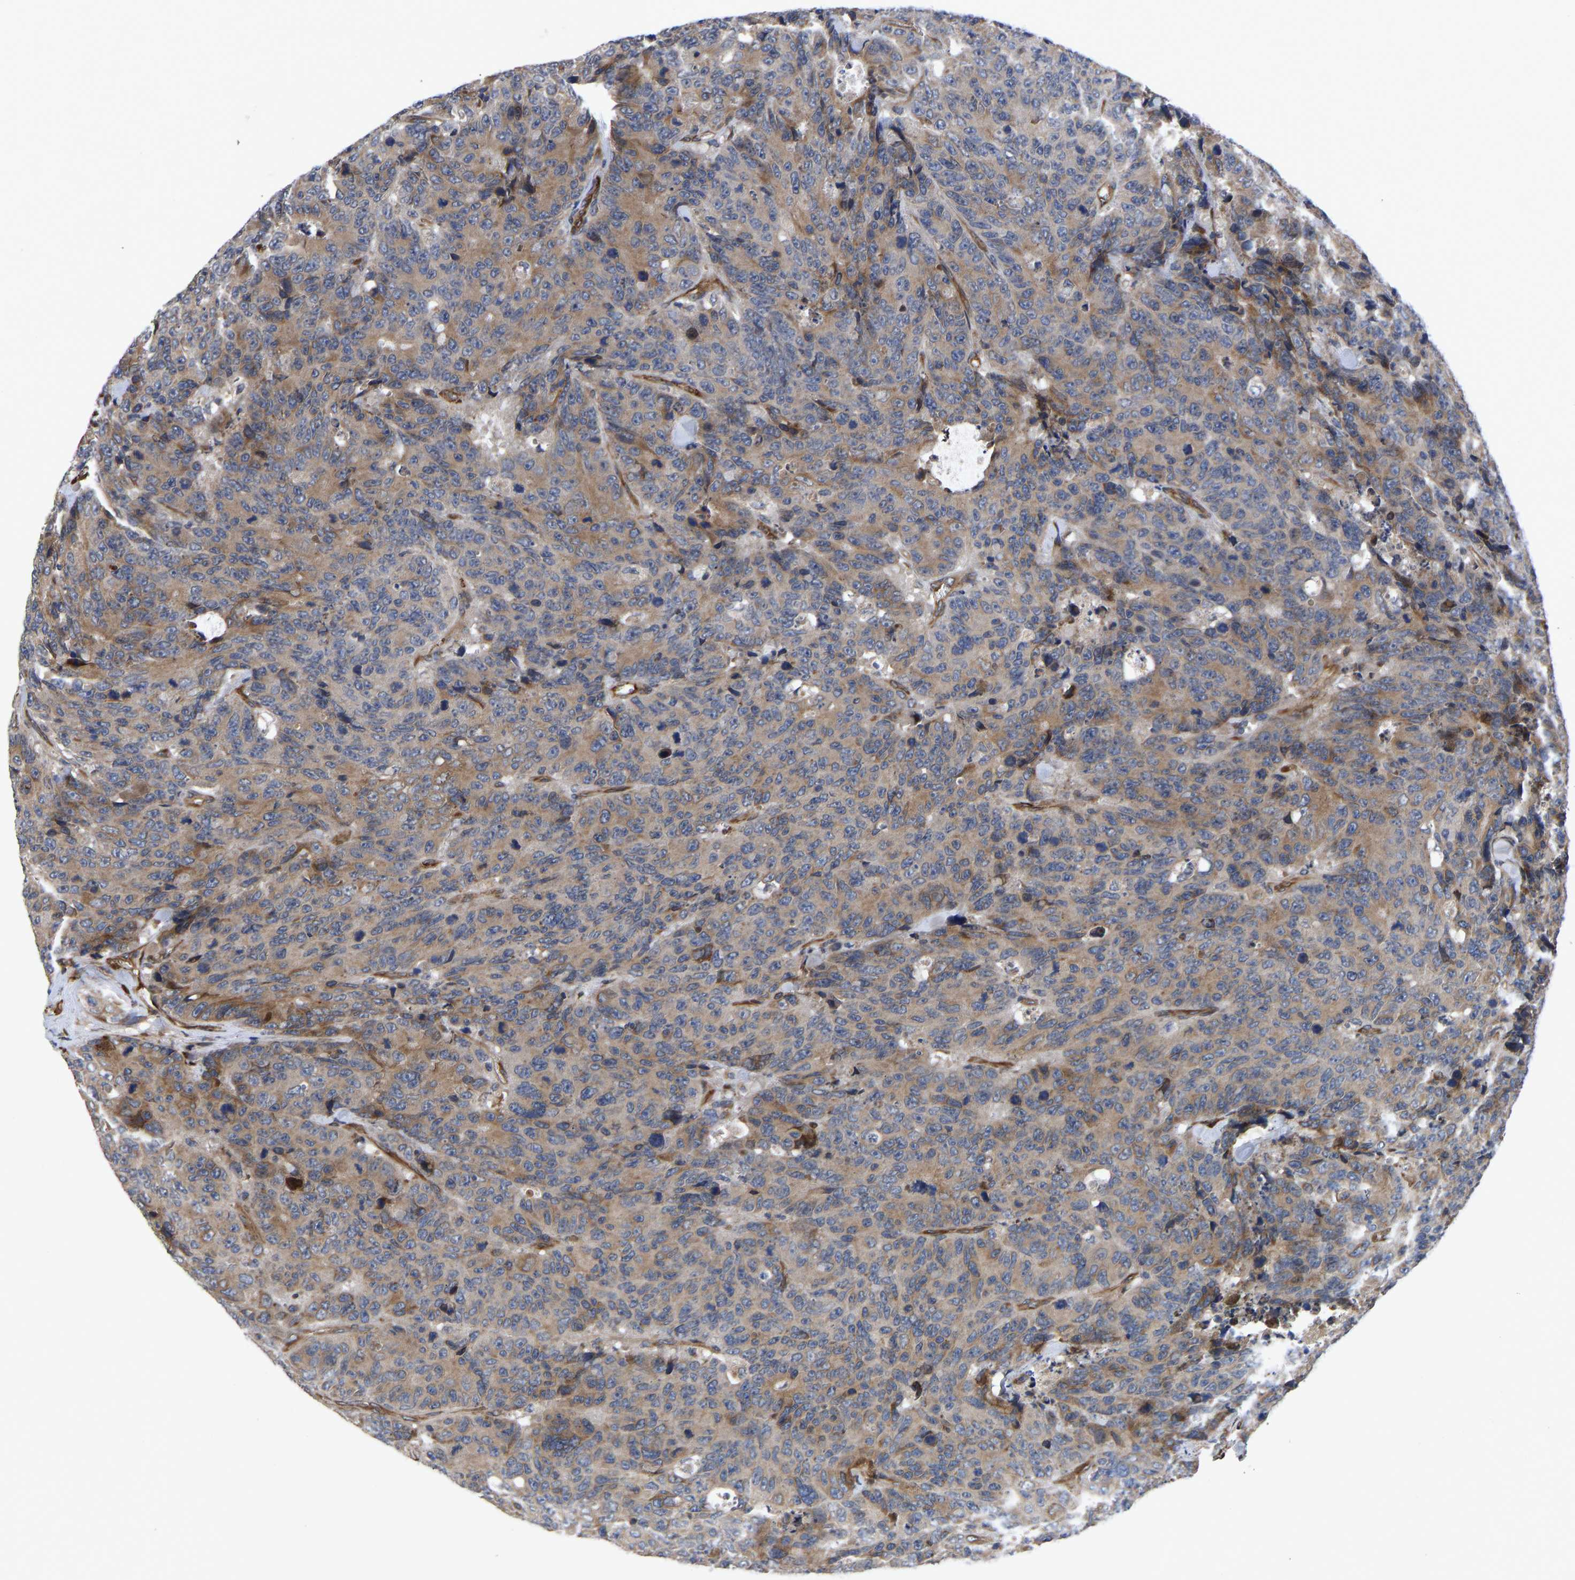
{"staining": {"intensity": "moderate", "quantity": "25%-75%", "location": "cytoplasmic/membranous"}, "tissue": "colorectal cancer", "cell_type": "Tumor cells", "image_type": "cancer", "snomed": [{"axis": "morphology", "description": "Adenocarcinoma, NOS"}, {"axis": "topography", "description": "Colon"}], "caption": "High-power microscopy captured an immunohistochemistry (IHC) photomicrograph of colorectal cancer (adenocarcinoma), revealing moderate cytoplasmic/membranous expression in about 25%-75% of tumor cells. The staining was performed using DAB (3,3'-diaminobenzidine), with brown indicating positive protein expression. Nuclei are stained blue with hematoxylin.", "gene": "FRRS1", "patient": {"sex": "female", "age": 86}}